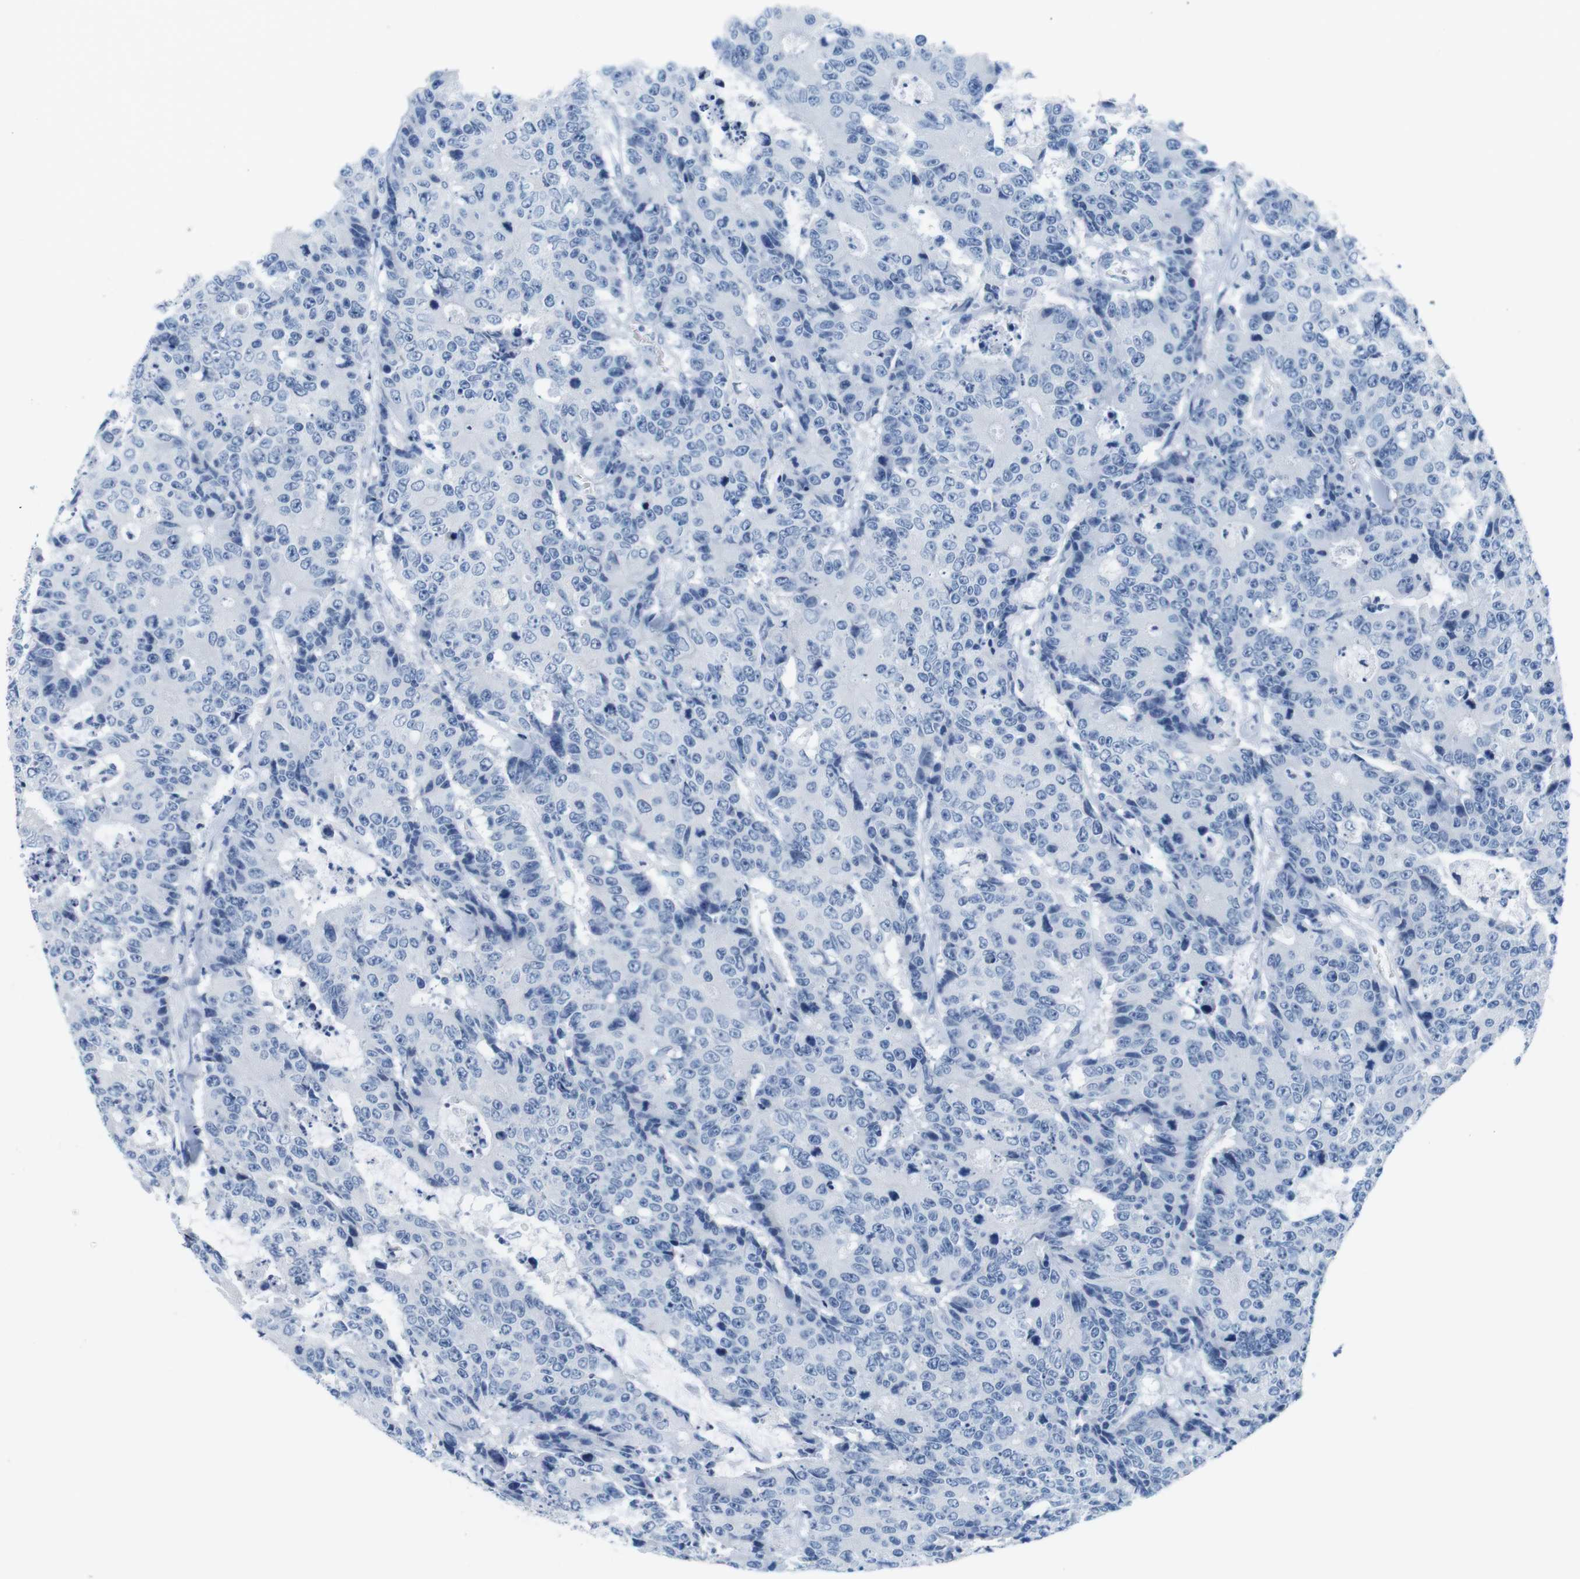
{"staining": {"intensity": "negative", "quantity": "none", "location": "none"}, "tissue": "colorectal cancer", "cell_type": "Tumor cells", "image_type": "cancer", "snomed": [{"axis": "morphology", "description": "Adenocarcinoma, NOS"}, {"axis": "topography", "description": "Colon"}], "caption": "This is a image of immunohistochemistry (IHC) staining of colorectal adenocarcinoma, which shows no staining in tumor cells.", "gene": "CYP2C9", "patient": {"sex": "female", "age": 86}}